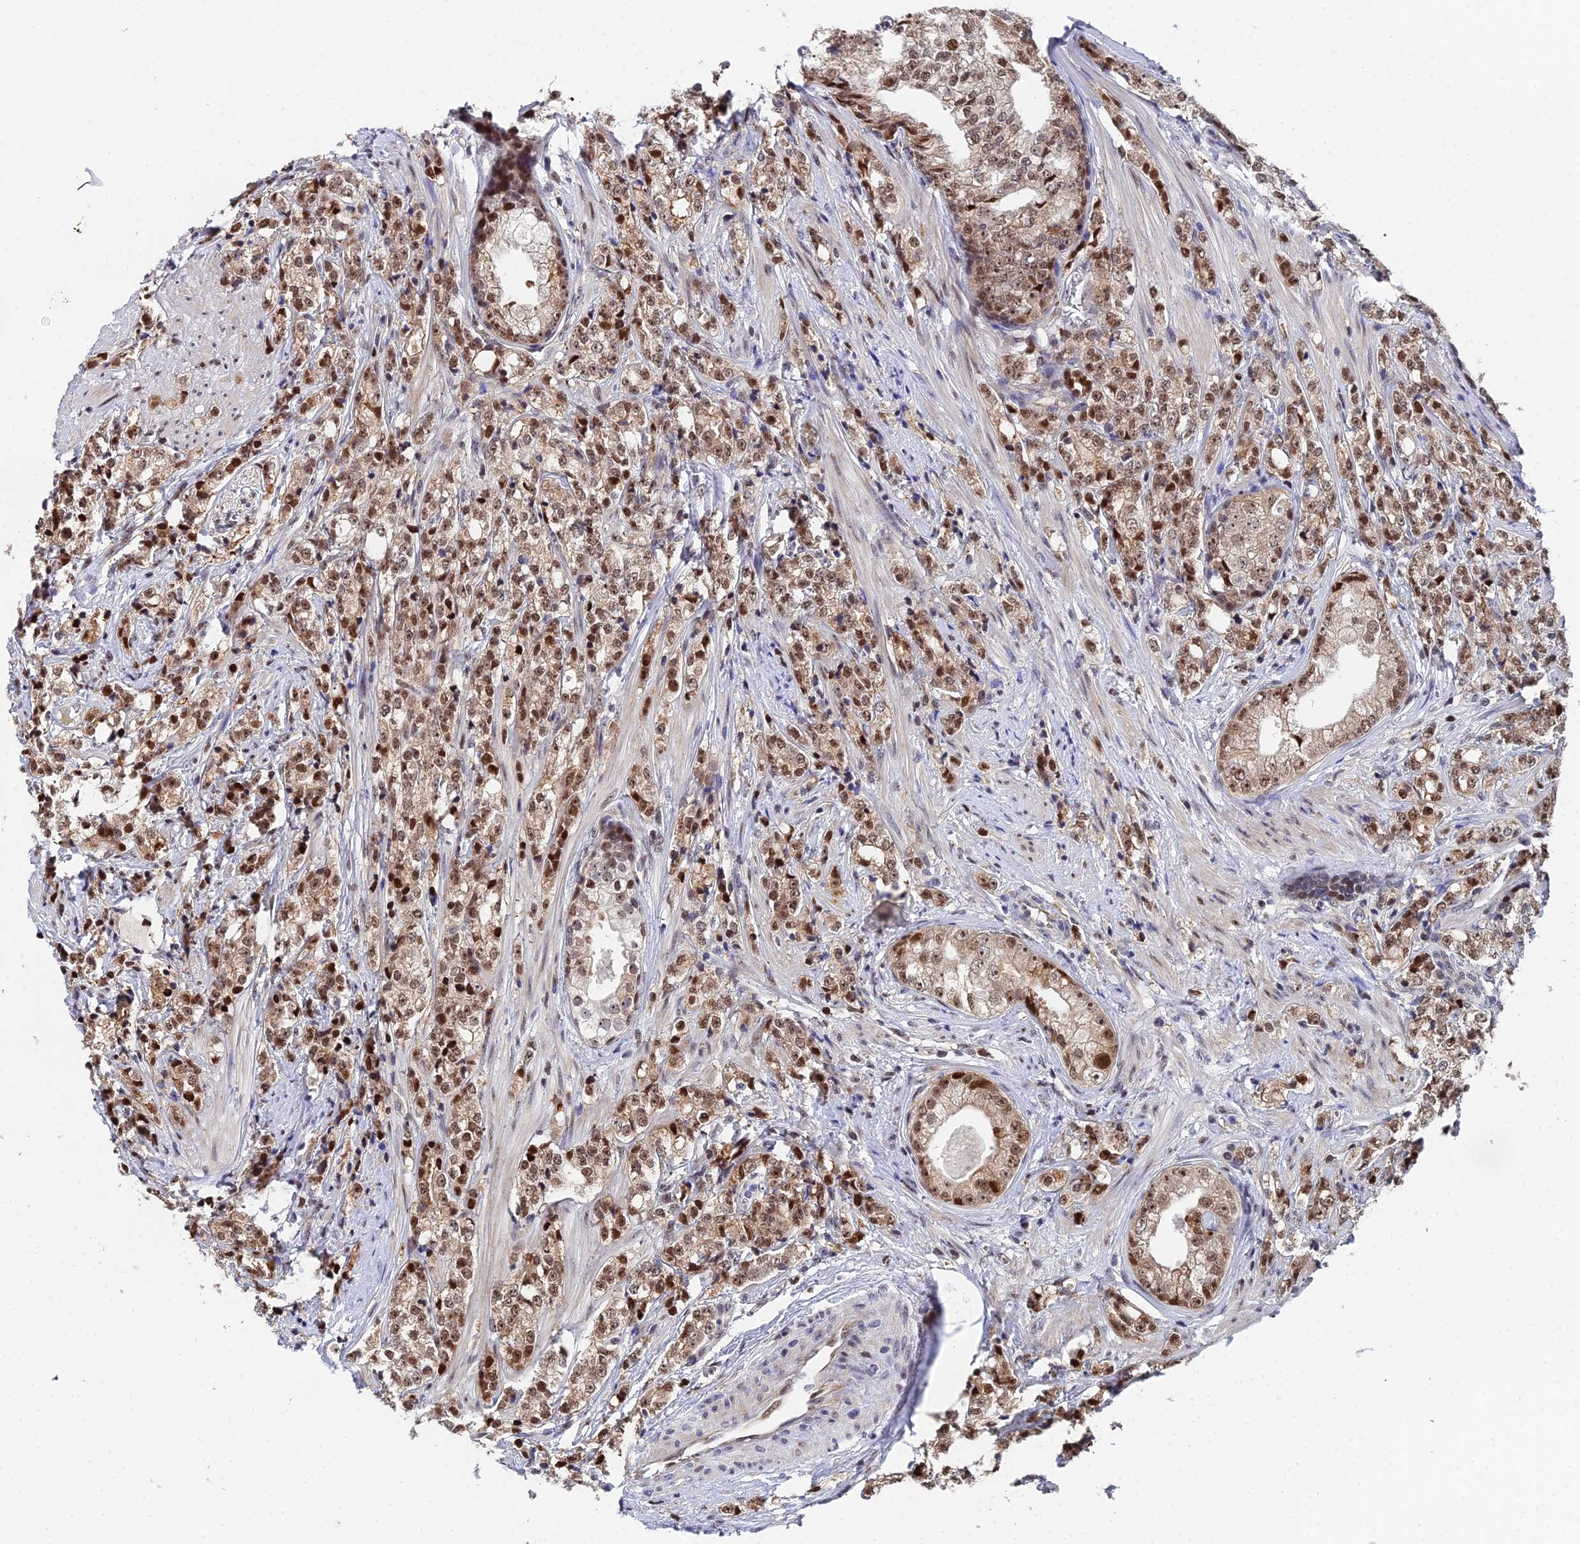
{"staining": {"intensity": "moderate", "quantity": ">75%", "location": "cytoplasmic/membranous,nuclear"}, "tissue": "prostate cancer", "cell_type": "Tumor cells", "image_type": "cancer", "snomed": [{"axis": "morphology", "description": "Adenocarcinoma, High grade"}, {"axis": "topography", "description": "Prostate"}], "caption": "A medium amount of moderate cytoplasmic/membranous and nuclear expression is identified in about >75% of tumor cells in prostate high-grade adenocarcinoma tissue.", "gene": "TIFA", "patient": {"sex": "male", "age": 69}}